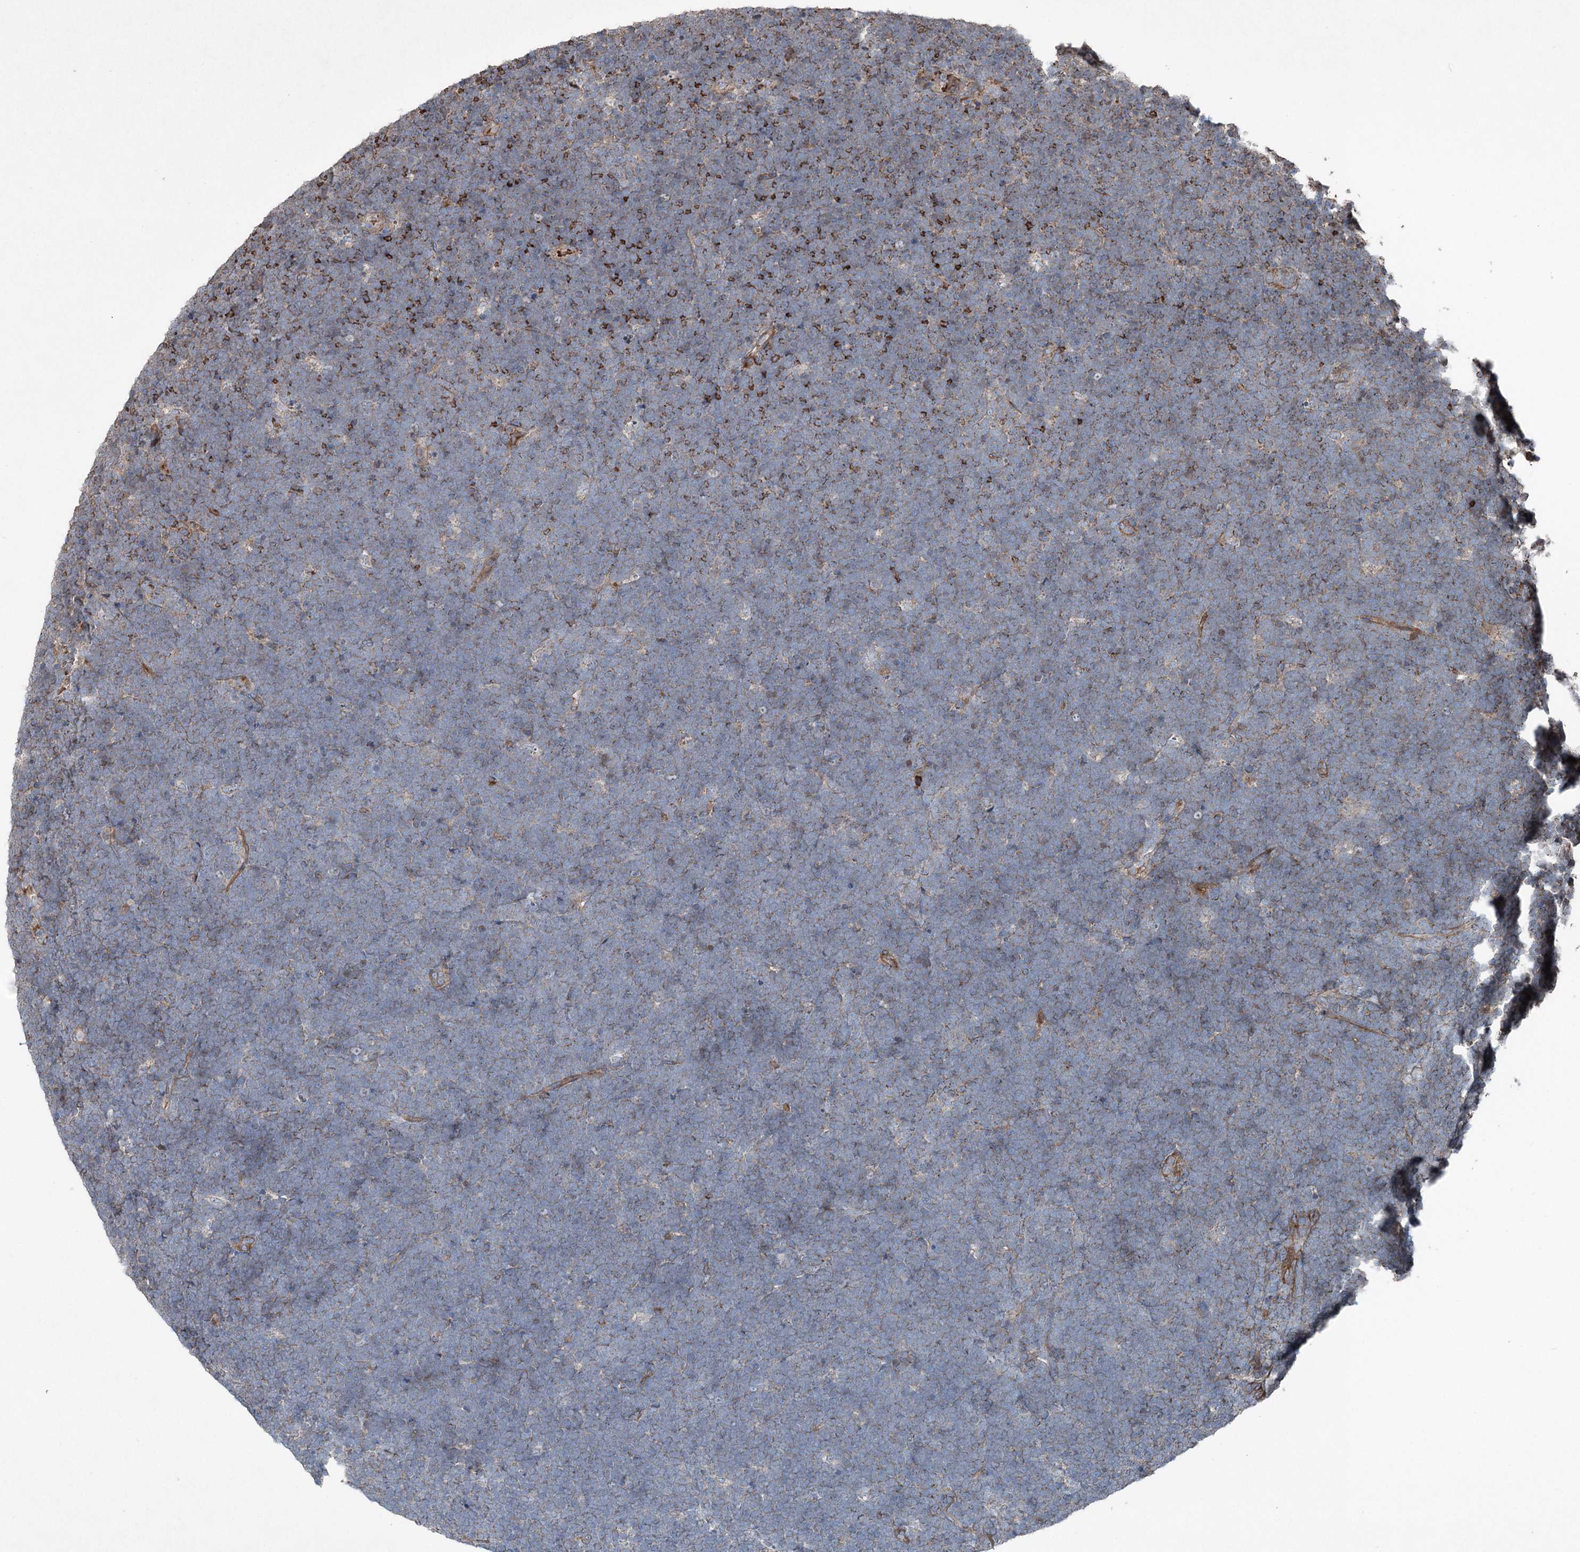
{"staining": {"intensity": "strong", "quantity": "<25%", "location": "cytoplasmic/membranous"}, "tissue": "lymphoma", "cell_type": "Tumor cells", "image_type": "cancer", "snomed": [{"axis": "morphology", "description": "Malignant lymphoma, non-Hodgkin's type, High grade"}, {"axis": "topography", "description": "Lymph node"}], "caption": "Immunohistochemistry (DAB (3,3'-diaminobenzidine)) staining of human malignant lymphoma, non-Hodgkin's type (high-grade) demonstrates strong cytoplasmic/membranous protein positivity in approximately <25% of tumor cells.", "gene": "SERINC5", "patient": {"sex": "male", "age": 13}}